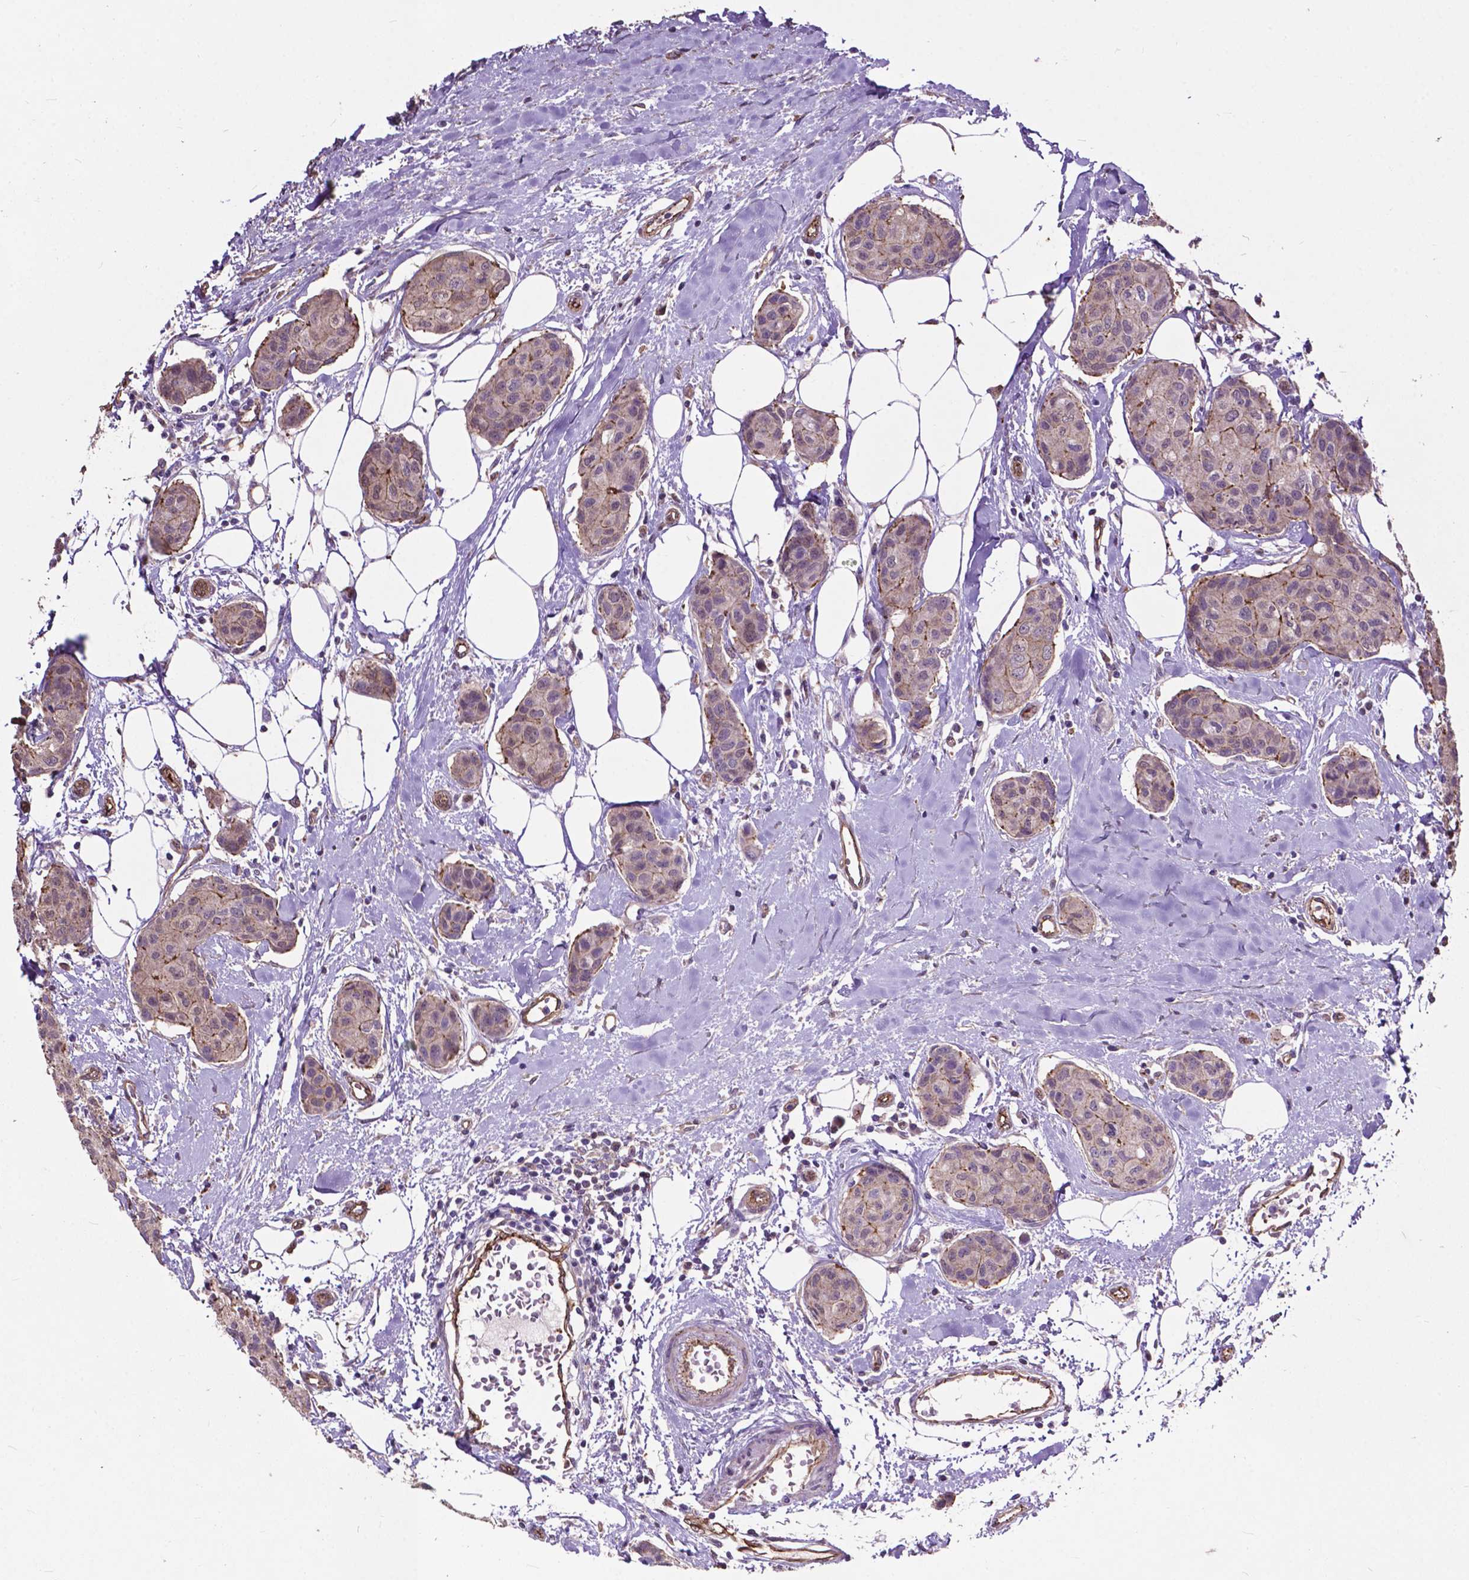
{"staining": {"intensity": "weak", "quantity": "<25%", "location": "cytoplasmic/membranous"}, "tissue": "breast cancer", "cell_type": "Tumor cells", "image_type": "cancer", "snomed": [{"axis": "morphology", "description": "Duct carcinoma"}, {"axis": "topography", "description": "Breast"}], "caption": "An image of human breast cancer (invasive ductal carcinoma) is negative for staining in tumor cells.", "gene": "PDLIM1", "patient": {"sex": "female", "age": 80}}